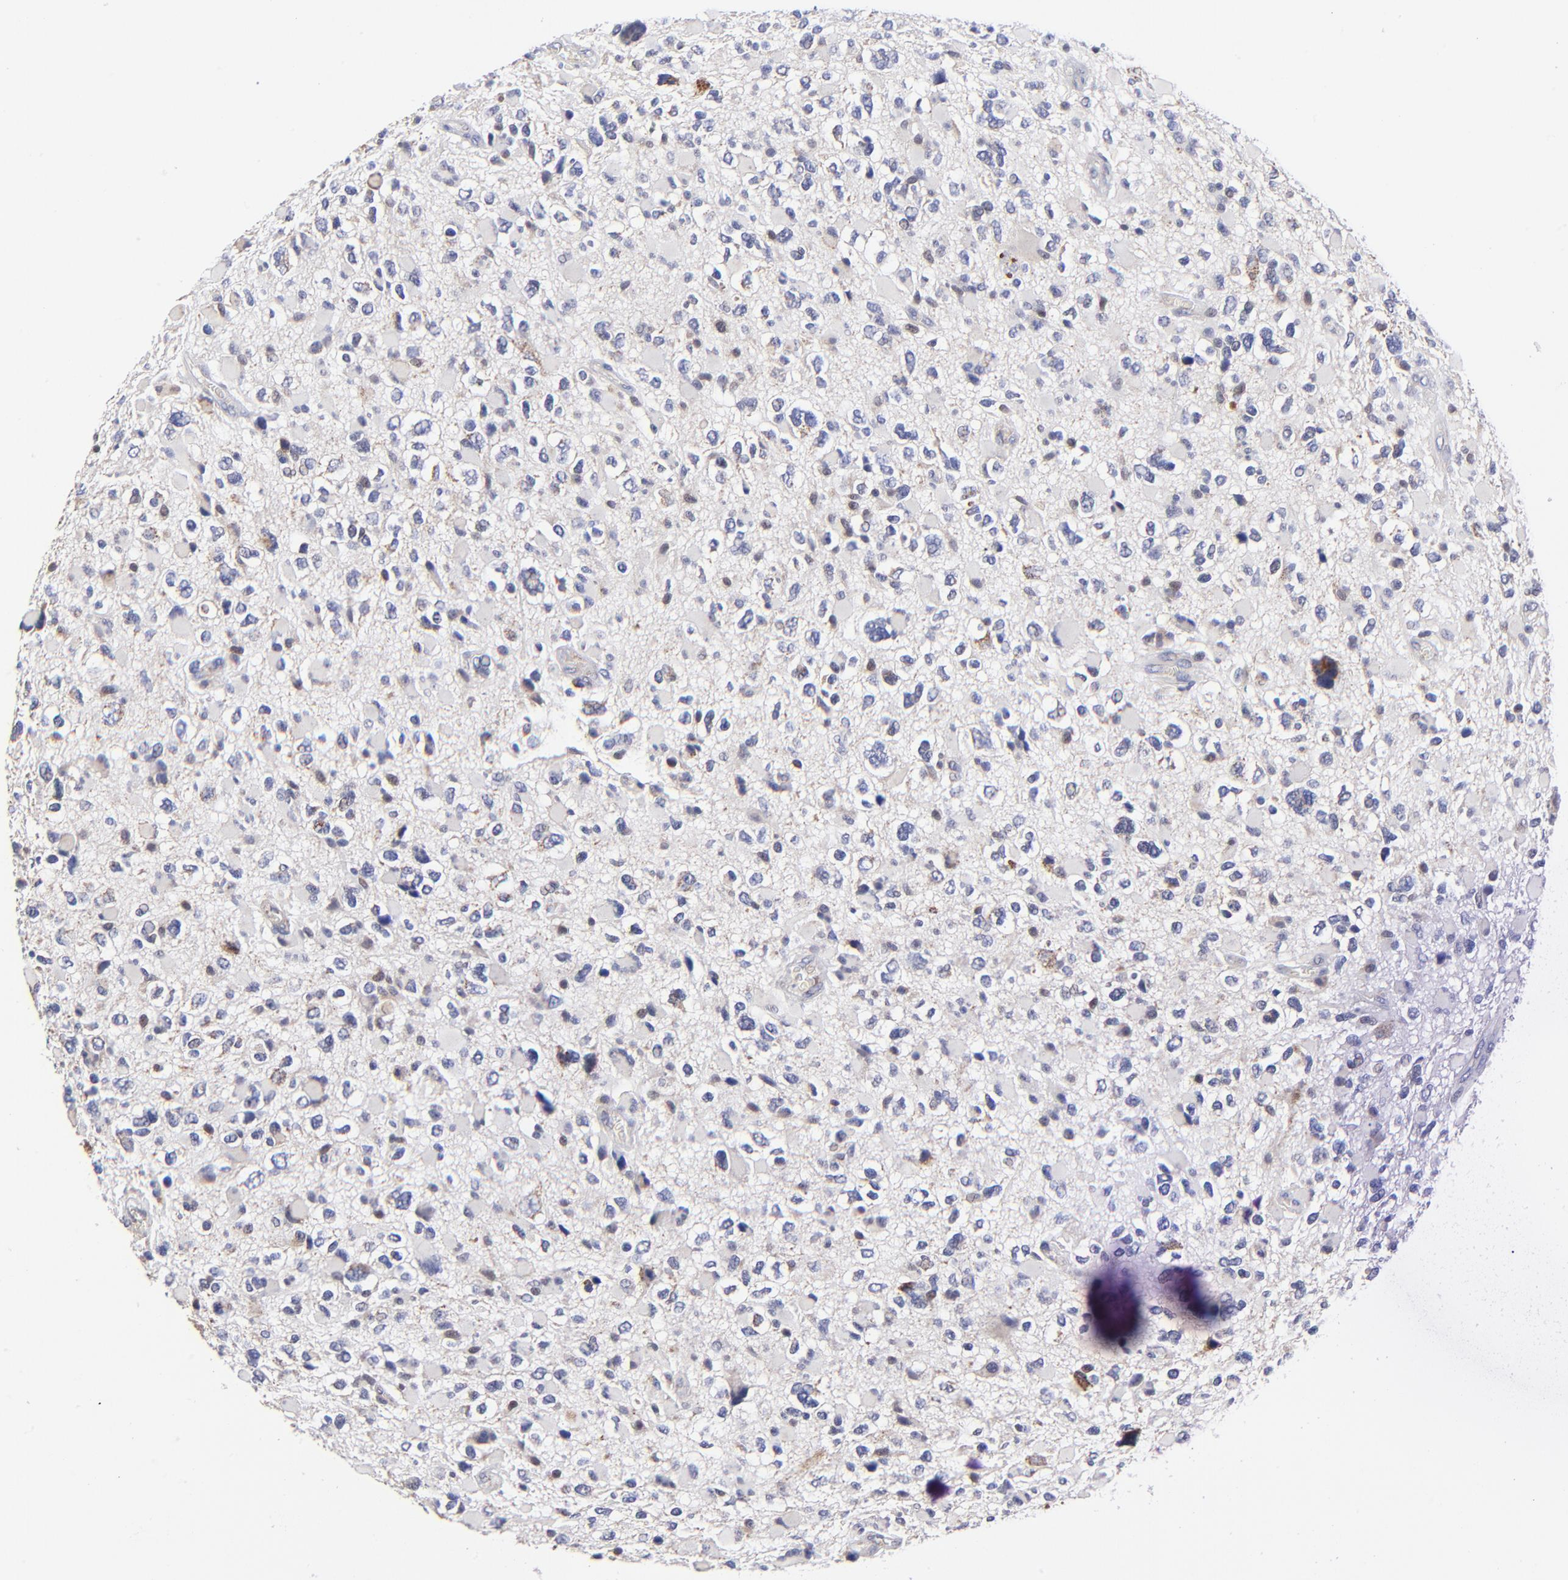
{"staining": {"intensity": "negative", "quantity": "none", "location": "none"}, "tissue": "glioma", "cell_type": "Tumor cells", "image_type": "cancer", "snomed": [{"axis": "morphology", "description": "Glioma, malignant, High grade"}, {"axis": "topography", "description": "Brain"}], "caption": "Tumor cells show no significant protein staining in glioma.", "gene": "FBXL12", "patient": {"sex": "female", "age": 37}}